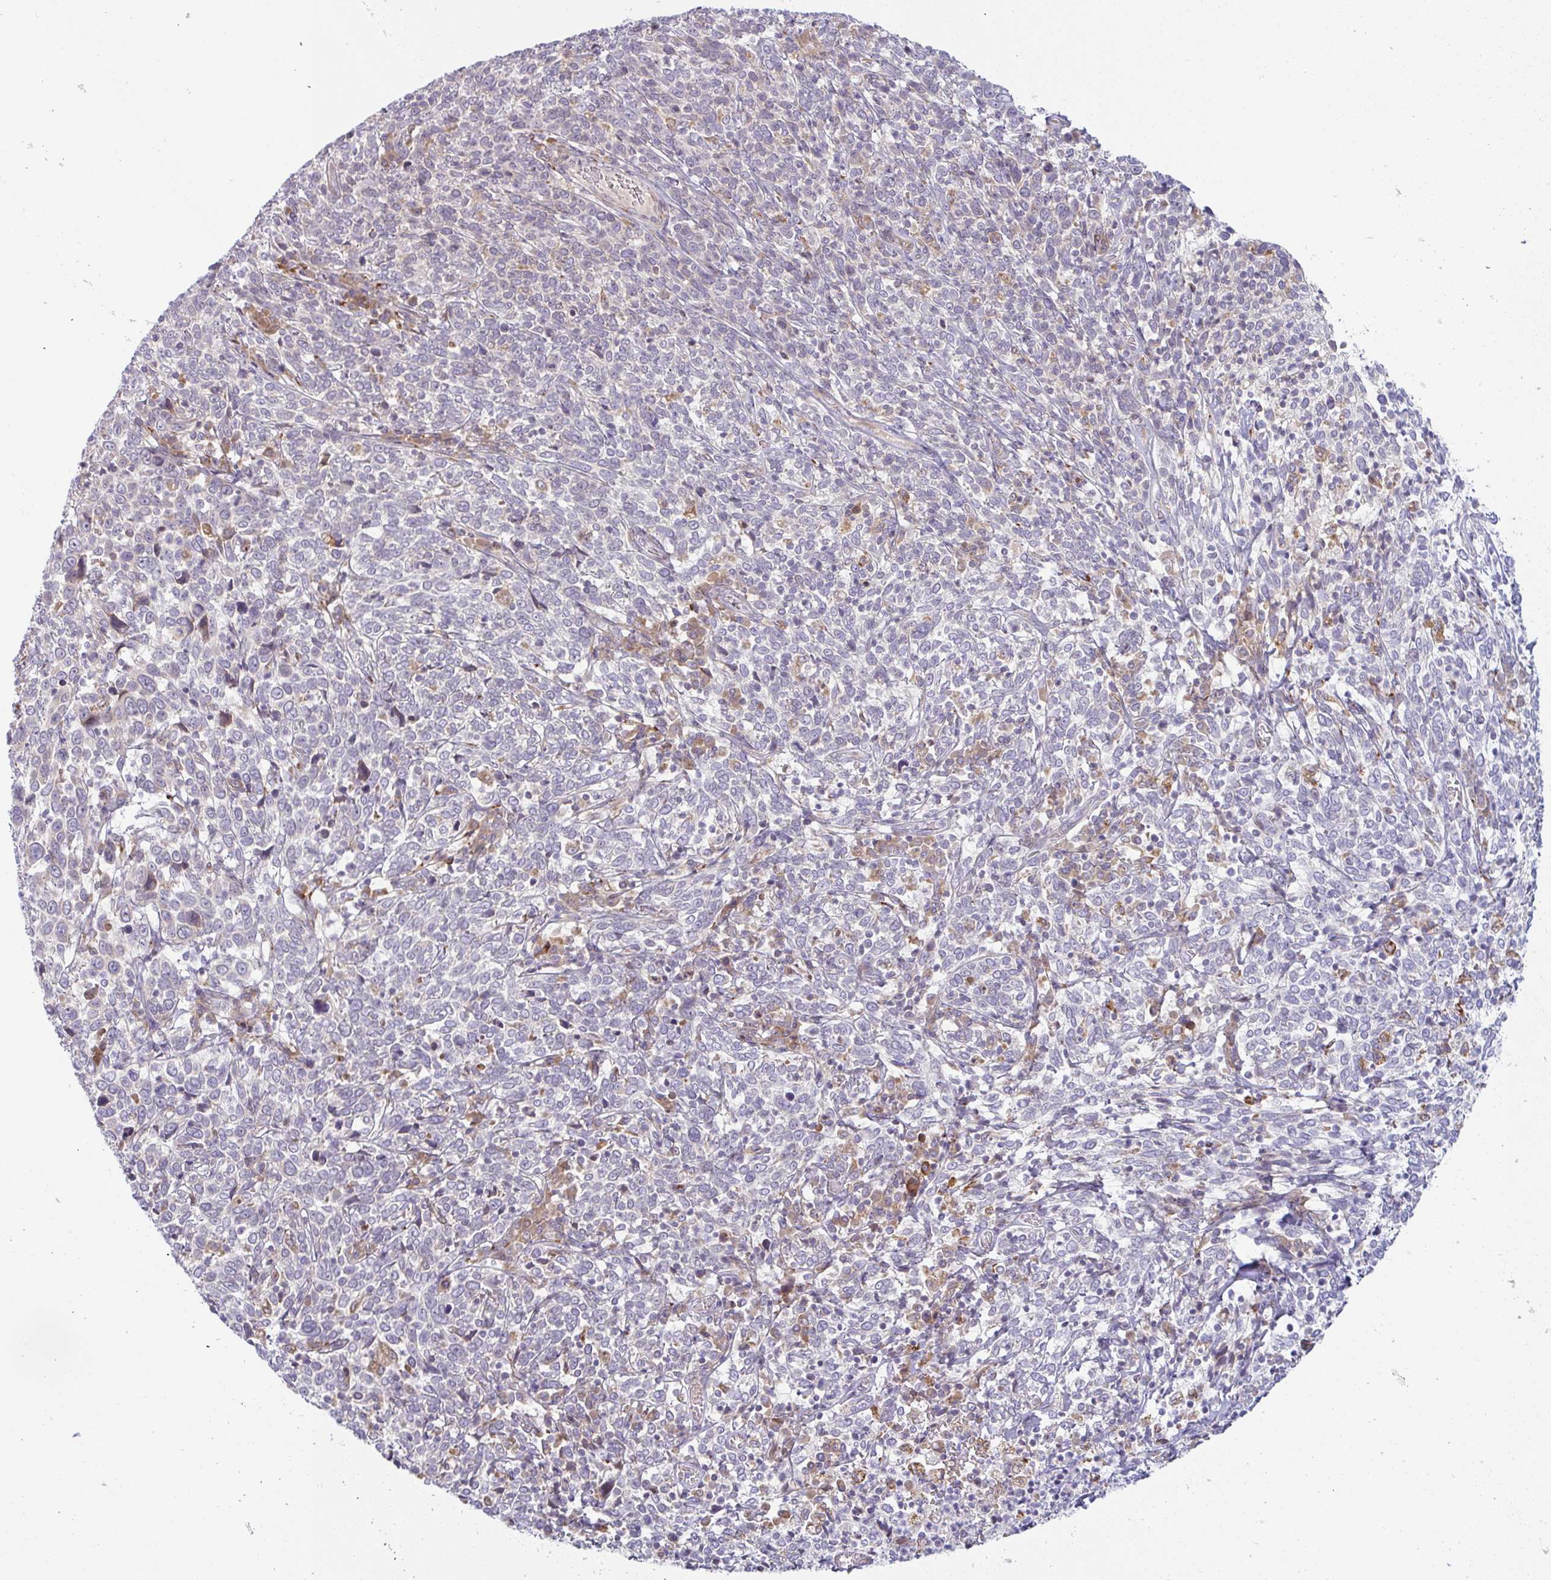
{"staining": {"intensity": "negative", "quantity": "none", "location": "none"}, "tissue": "cervical cancer", "cell_type": "Tumor cells", "image_type": "cancer", "snomed": [{"axis": "morphology", "description": "Squamous cell carcinoma, NOS"}, {"axis": "topography", "description": "Cervix"}], "caption": "This is an immunohistochemistry histopathology image of human squamous cell carcinoma (cervical). There is no positivity in tumor cells.", "gene": "MOB1A", "patient": {"sex": "female", "age": 46}}